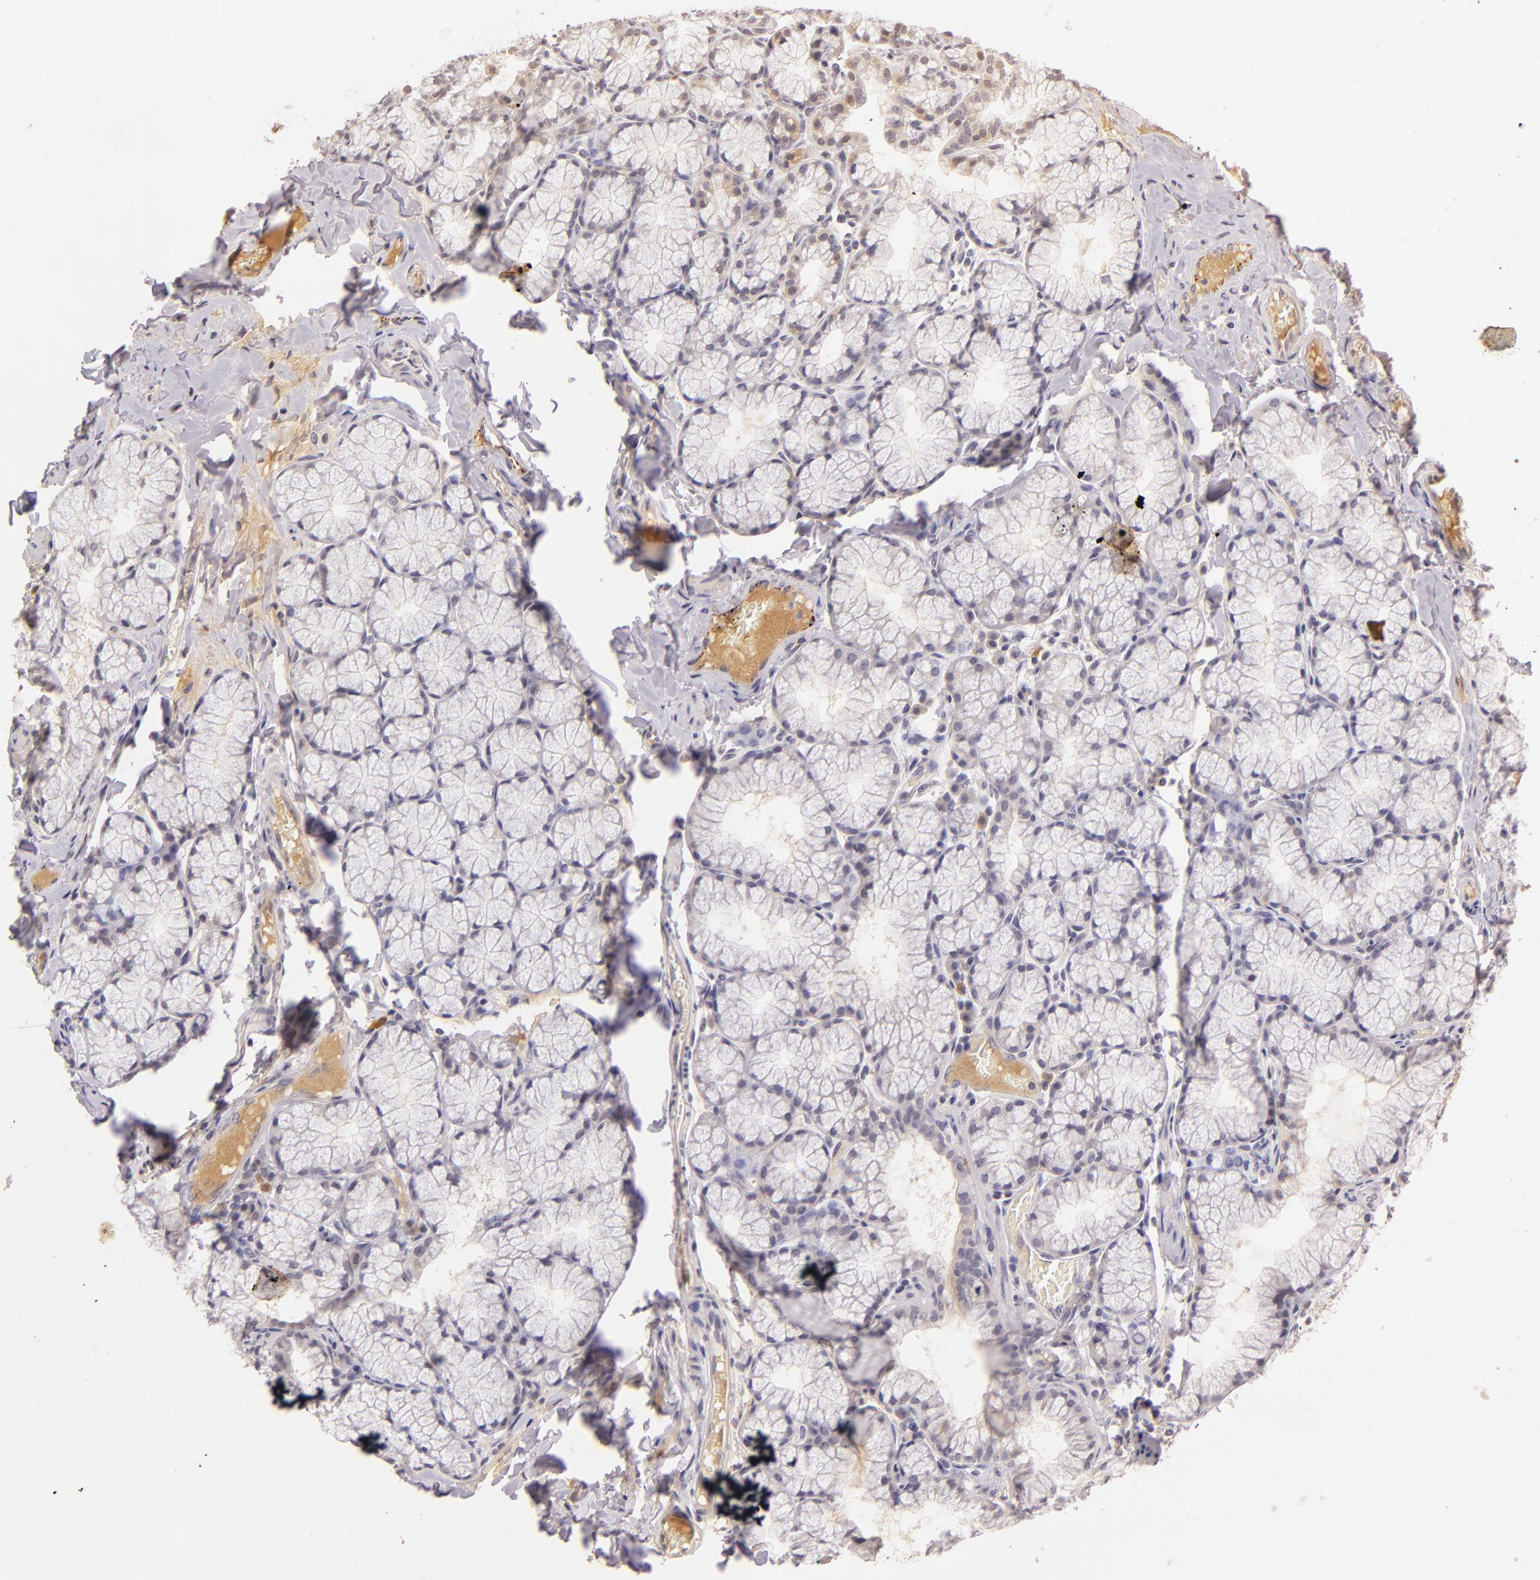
{"staining": {"intensity": "strong", "quantity": "25%-75%", "location": "cytoplasmic/membranous"}, "tissue": "duodenum", "cell_type": "Glandular cells", "image_type": "normal", "snomed": [{"axis": "morphology", "description": "Normal tissue, NOS"}, {"axis": "topography", "description": "Duodenum"}], "caption": "Protein expression analysis of unremarkable human duodenum reveals strong cytoplasmic/membranous positivity in approximately 25%-75% of glandular cells. The staining was performed using DAB (3,3'-diaminobenzidine) to visualize the protein expression in brown, while the nuclei were stained in blue with hematoxylin (Magnification: 20x).", "gene": "CASP8", "patient": {"sex": "male", "age": 50}}